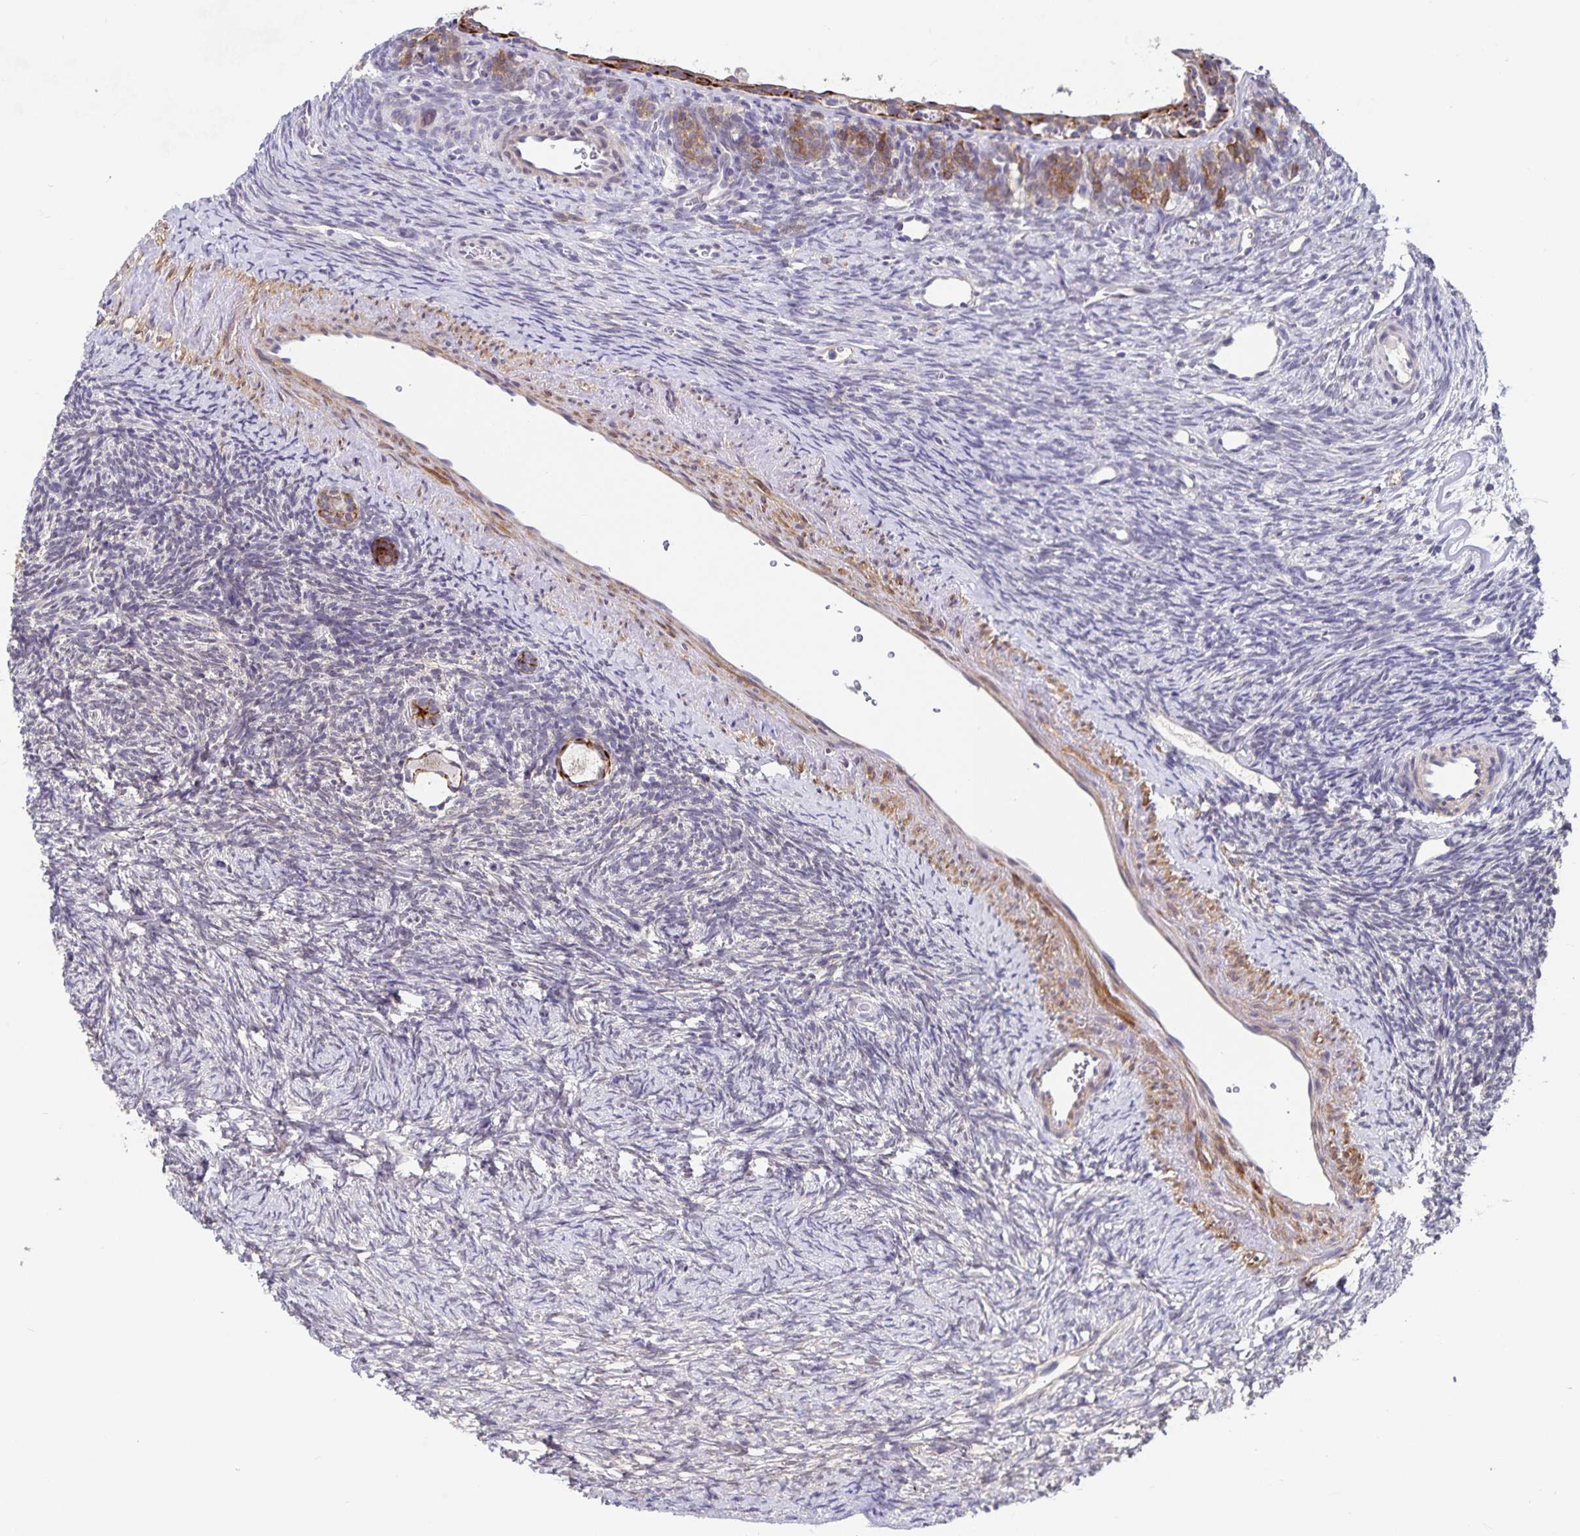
{"staining": {"intensity": "negative", "quantity": "none", "location": "none"}, "tissue": "ovary", "cell_type": "Follicle cells", "image_type": "normal", "snomed": [{"axis": "morphology", "description": "Normal tissue, NOS"}, {"axis": "topography", "description": "Ovary"}], "caption": "IHC of unremarkable ovary reveals no expression in follicle cells. The staining was performed using DAB to visualize the protein expression in brown, while the nuclei were stained in blue with hematoxylin (Magnification: 20x).", "gene": "ZIK1", "patient": {"sex": "female", "age": 34}}